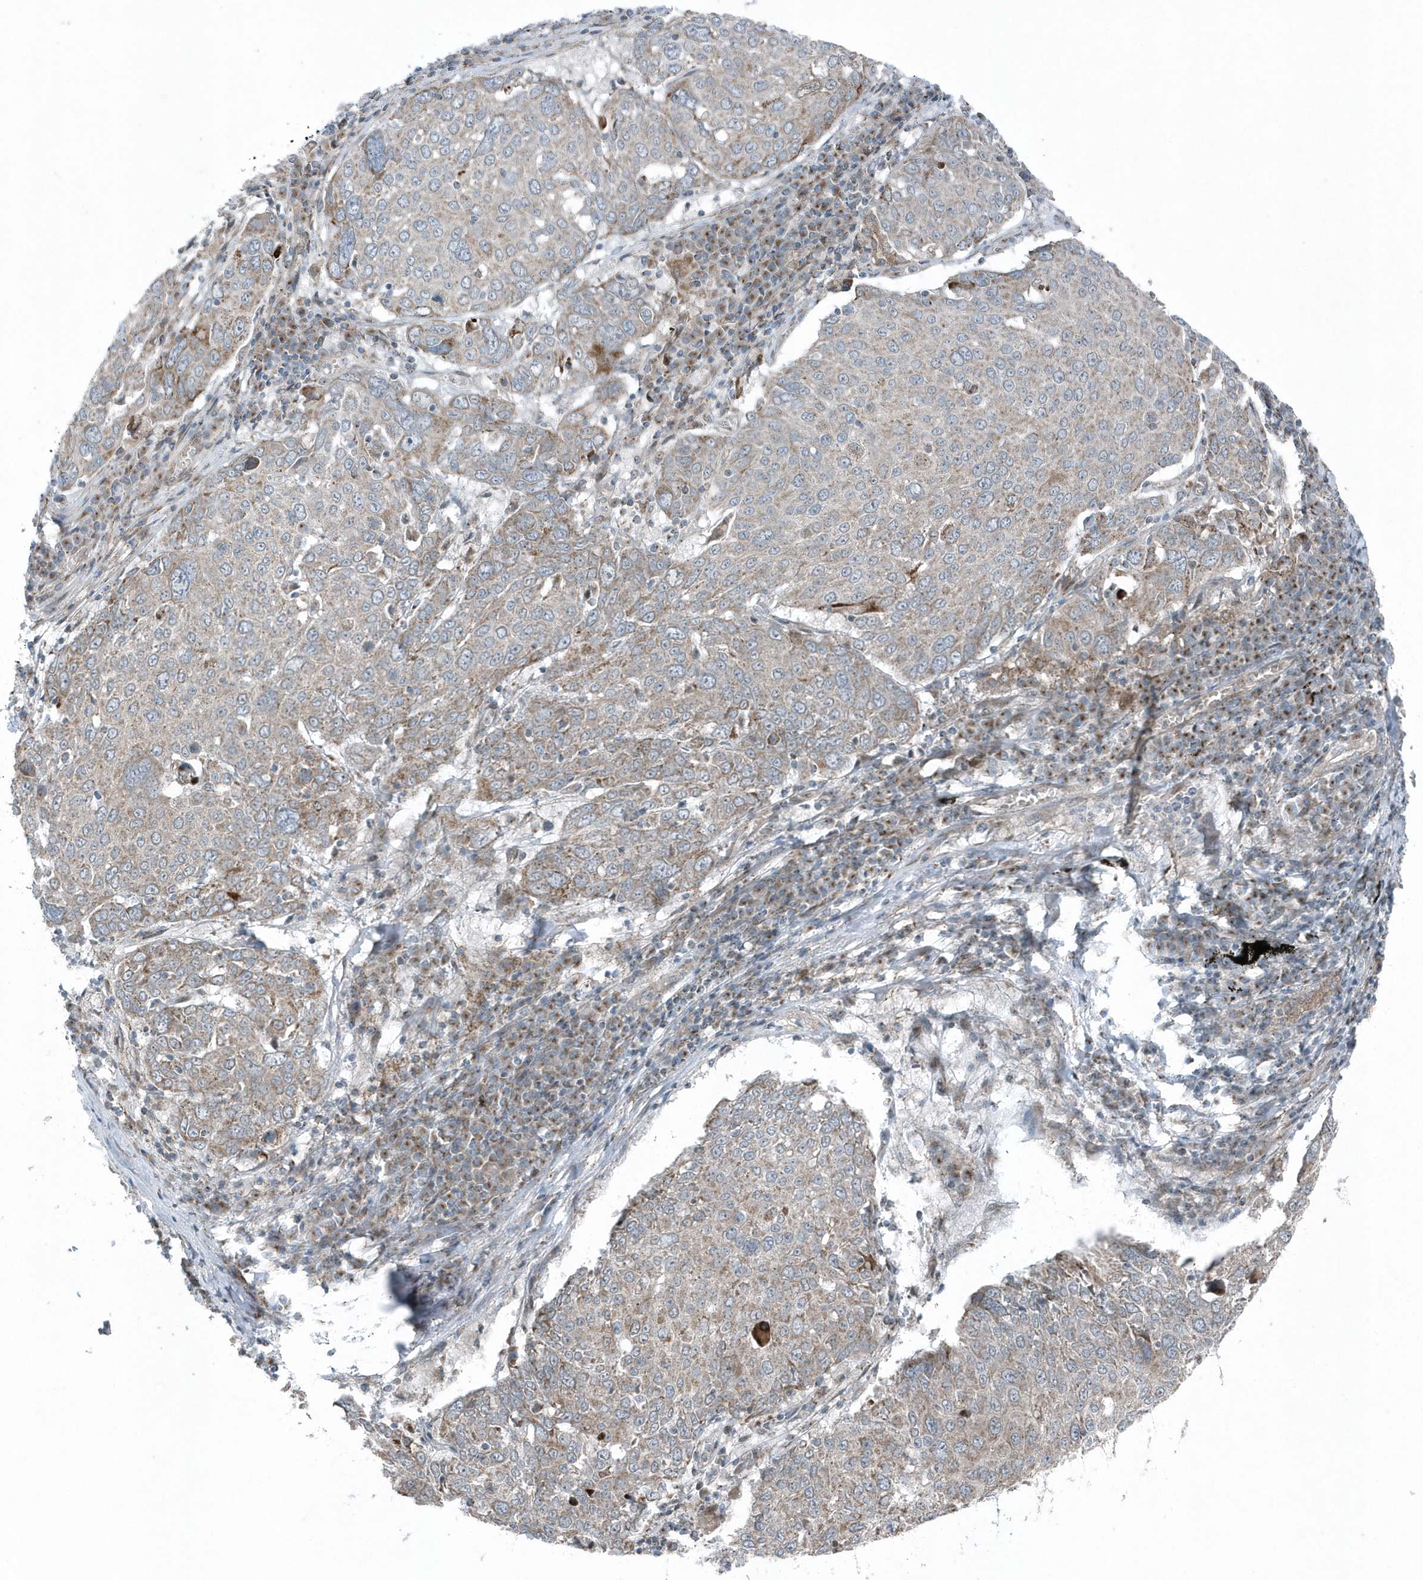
{"staining": {"intensity": "moderate", "quantity": "<25%", "location": "cytoplasmic/membranous"}, "tissue": "lung cancer", "cell_type": "Tumor cells", "image_type": "cancer", "snomed": [{"axis": "morphology", "description": "Squamous cell carcinoma, NOS"}, {"axis": "topography", "description": "Lung"}], "caption": "IHC micrograph of human lung cancer stained for a protein (brown), which shows low levels of moderate cytoplasmic/membranous positivity in approximately <25% of tumor cells.", "gene": "GCC2", "patient": {"sex": "male", "age": 65}}